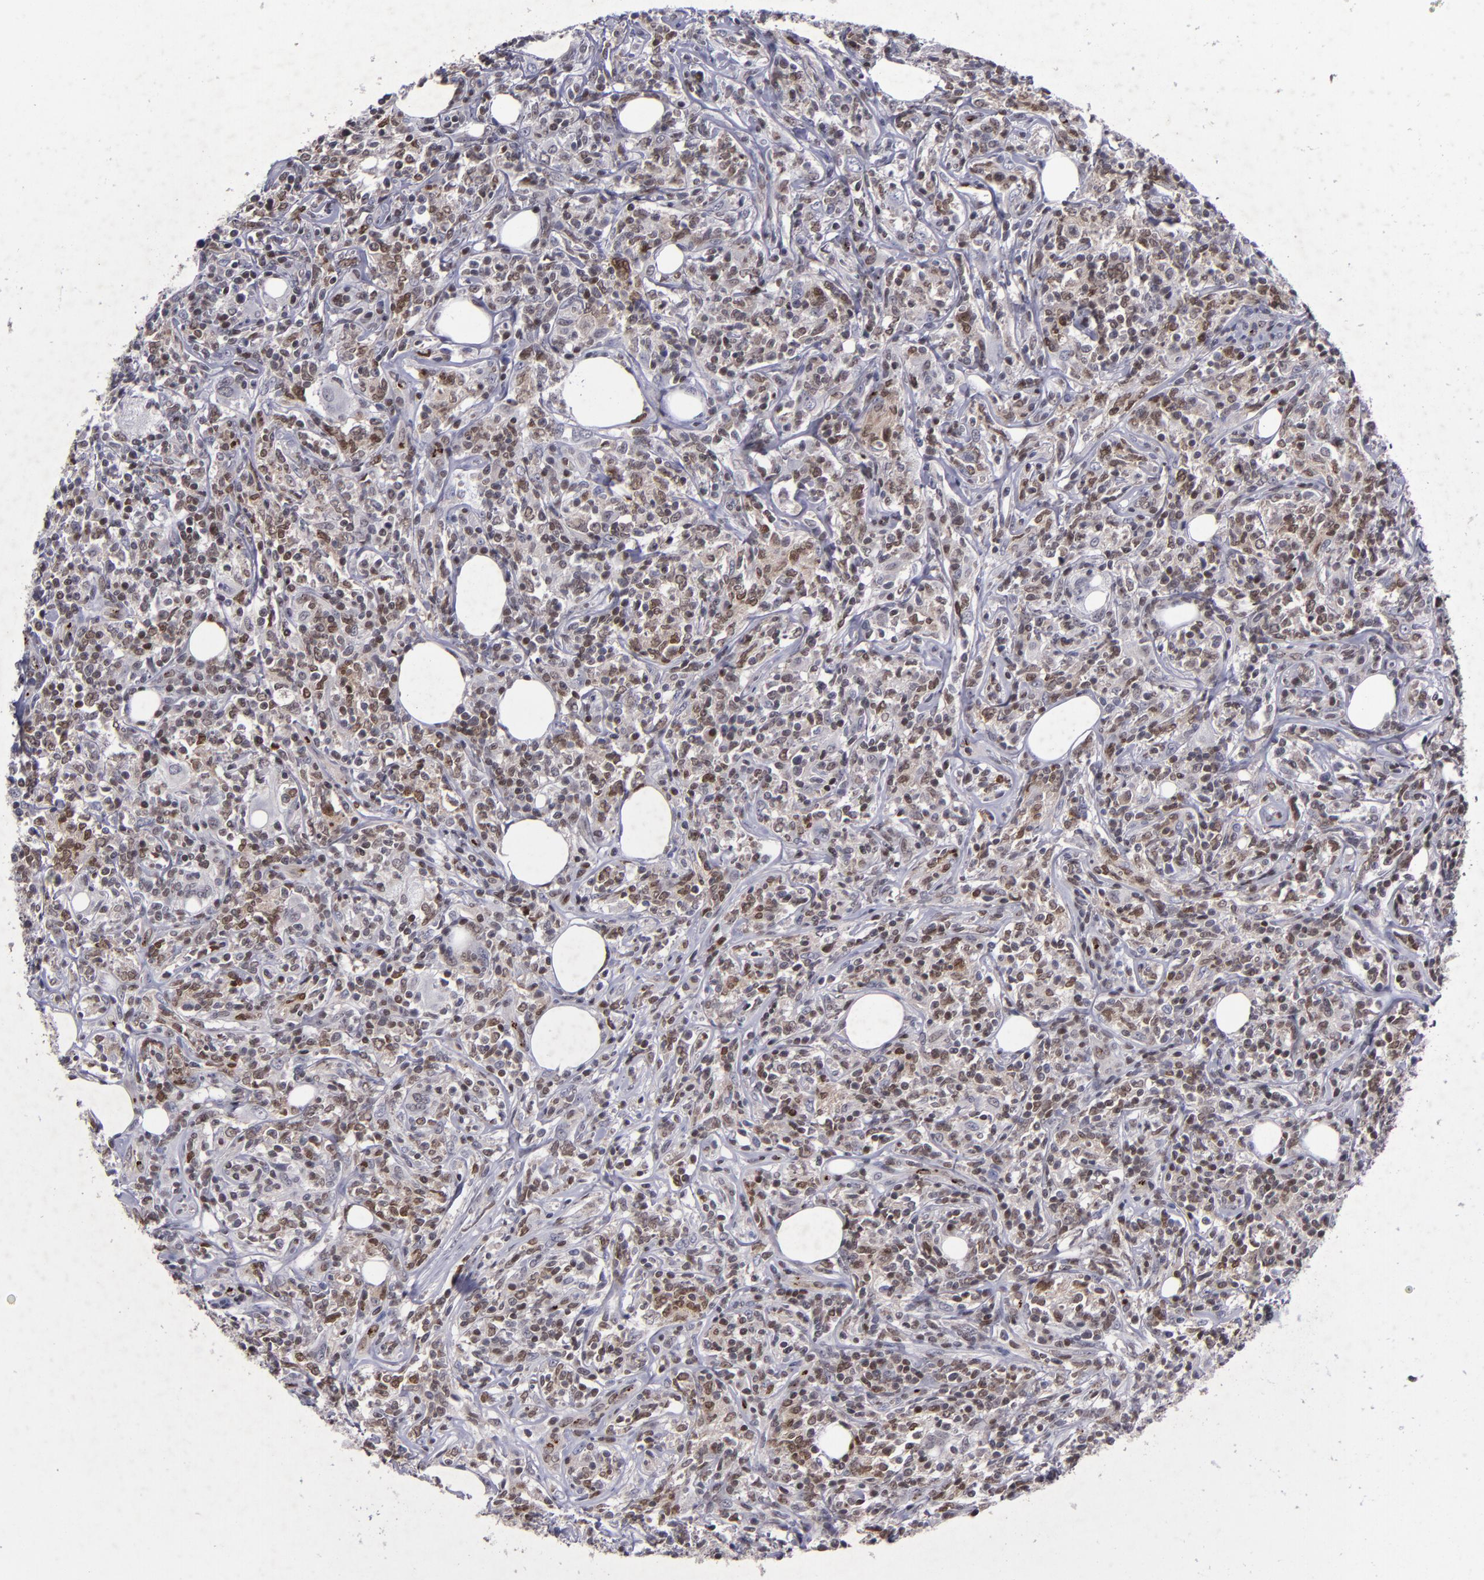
{"staining": {"intensity": "strong", "quantity": ">75%", "location": "nuclear"}, "tissue": "lymphoma", "cell_type": "Tumor cells", "image_type": "cancer", "snomed": [{"axis": "morphology", "description": "Malignant lymphoma, non-Hodgkin's type, High grade"}, {"axis": "topography", "description": "Lymph node"}], "caption": "Malignant lymphoma, non-Hodgkin's type (high-grade) stained with a brown dye exhibits strong nuclear positive positivity in about >75% of tumor cells.", "gene": "MGMT", "patient": {"sex": "female", "age": 84}}